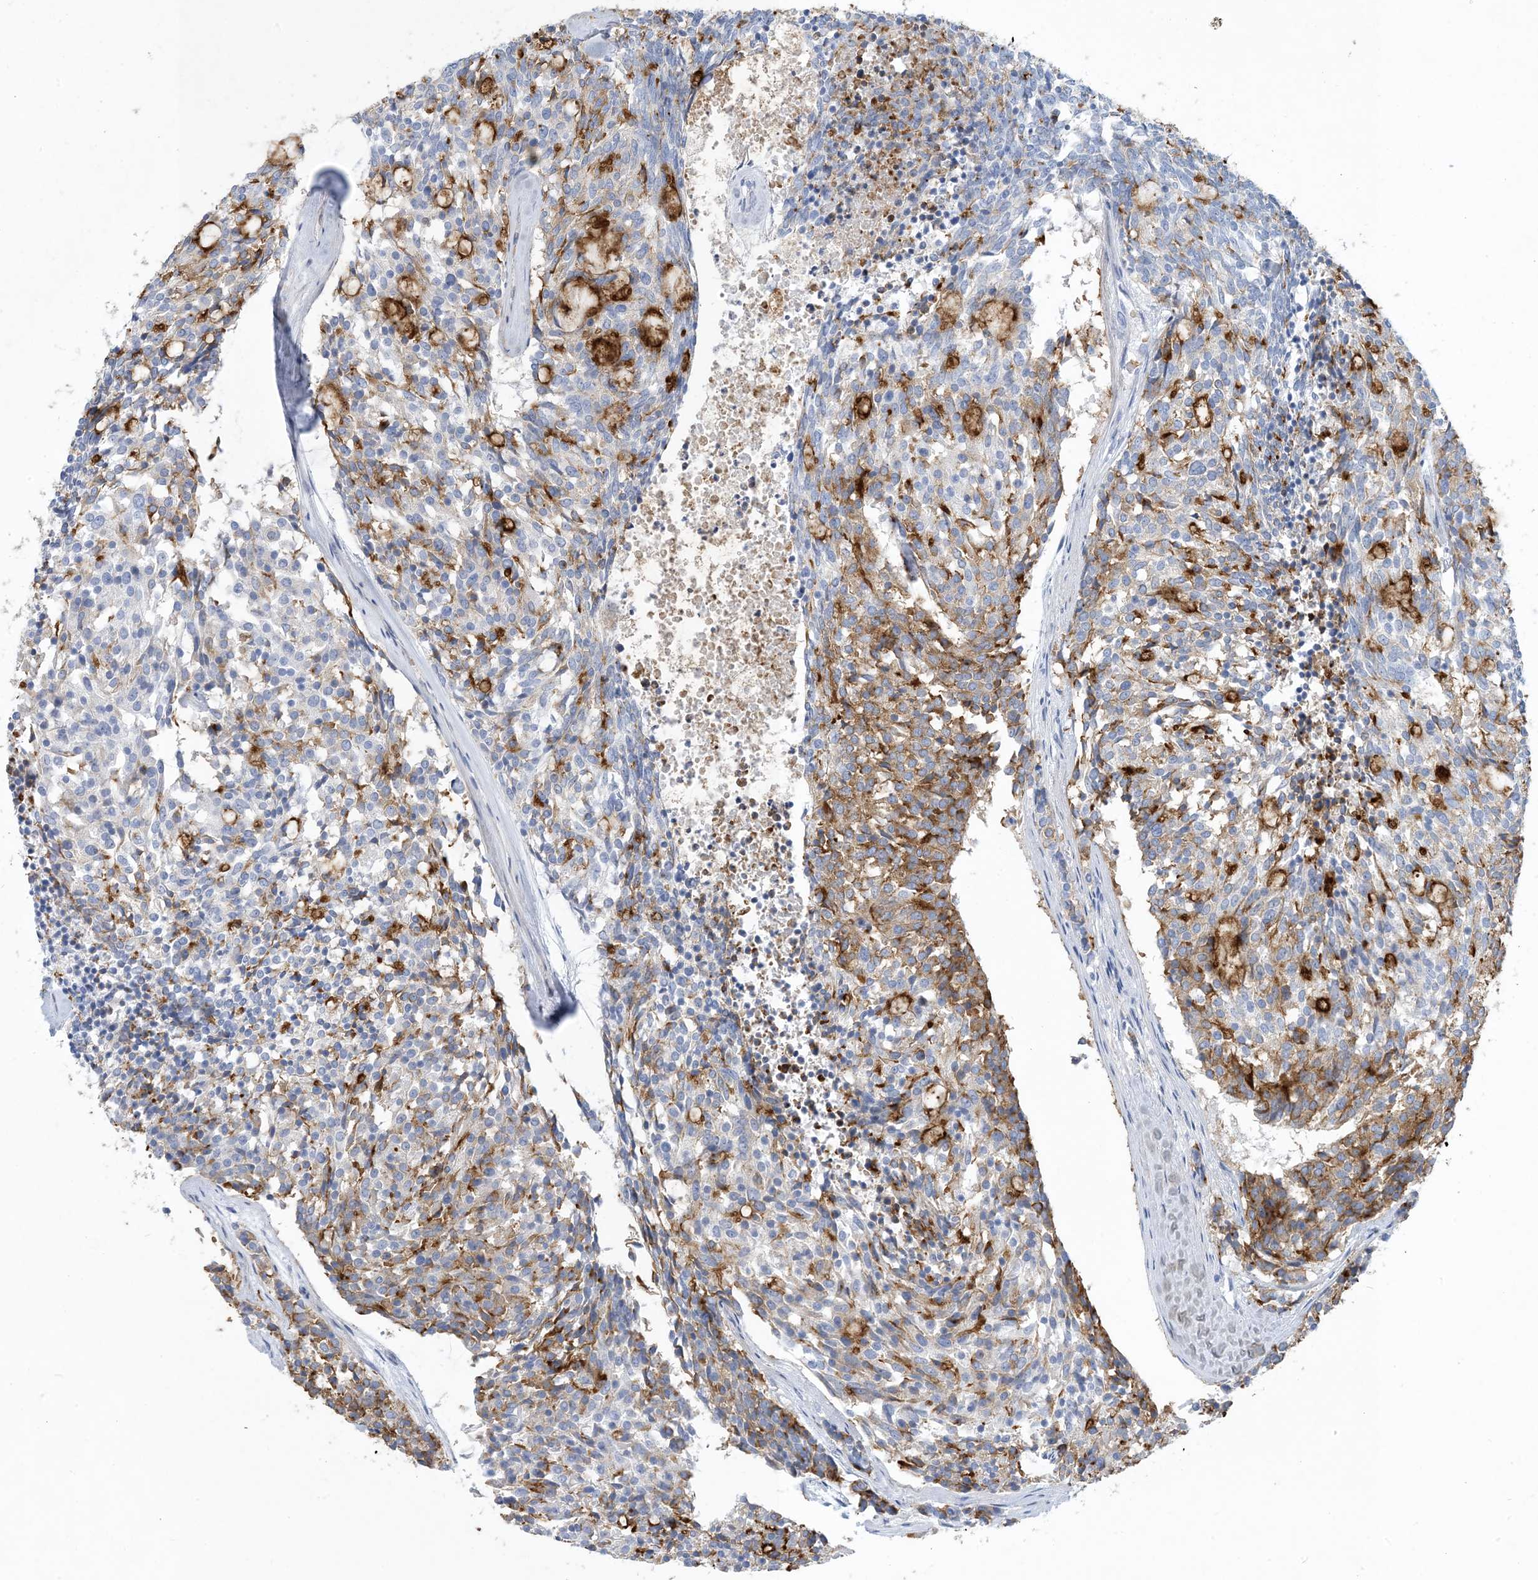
{"staining": {"intensity": "moderate", "quantity": "25%-75%", "location": "cytoplasmic/membranous"}, "tissue": "carcinoid", "cell_type": "Tumor cells", "image_type": "cancer", "snomed": [{"axis": "morphology", "description": "Carcinoid, malignant, NOS"}, {"axis": "topography", "description": "Pancreas"}], "caption": "Protein expression analysis of carcinoid (malignant) exhibits moderate cytoplasmic/membranous expression in approximately 25%-75% of tumor cells.", "gene": "MOXD1", "patient": {"sex": "female", "age": 54}}